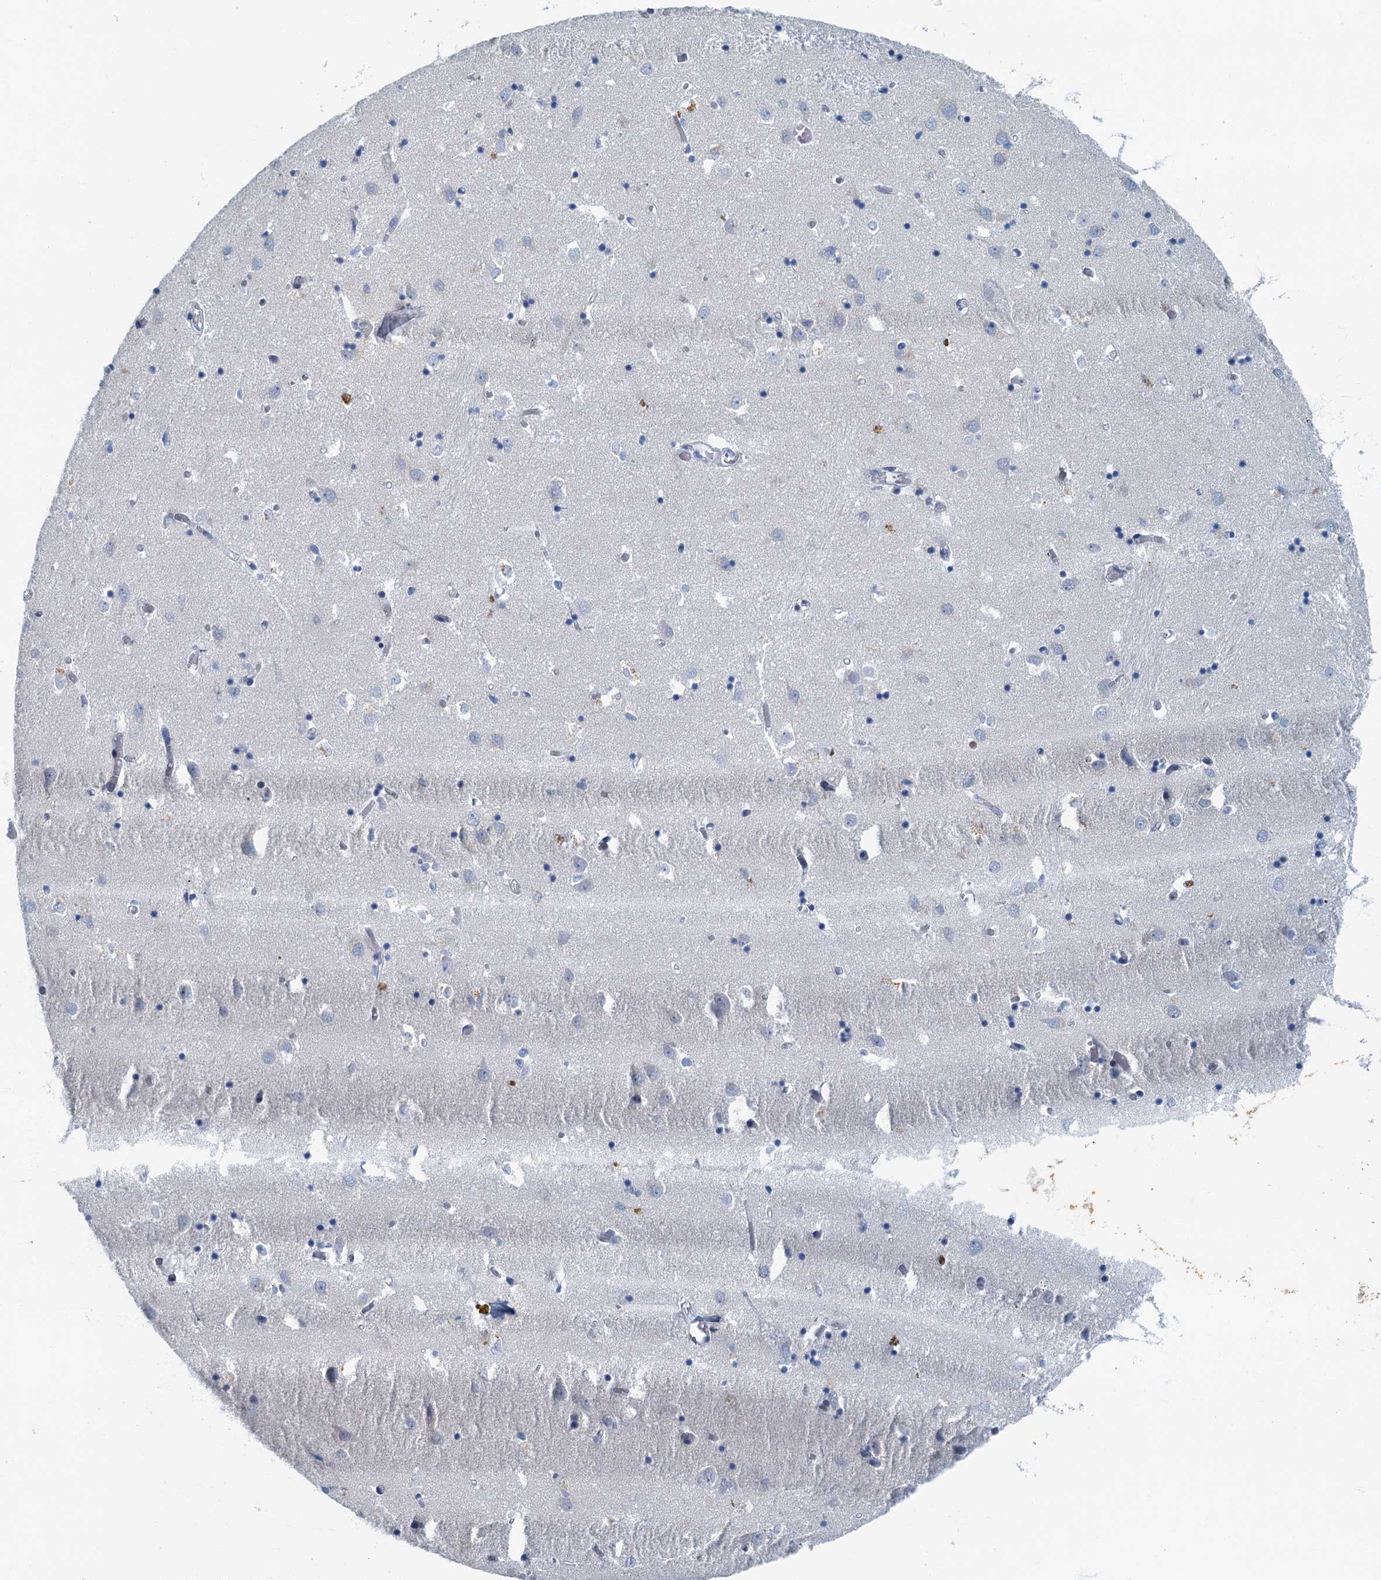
{"staining": {"intensity": "negative", "quantity": "none", "location": "none"}, "tissue": "caudate", "cell_type": "Glial cells", "image_type": "normal", "snomed": [{"axis": "morphology", "description": "Normal tissue, NOS"}, {"axis": "topography", "description": "Lateral ventricle wall"}], "caption": "Immunohistochemical staining of normal caudate exhibits no significant expression in glial cells.", "gene": "ANKDD1A", "patient": {"sex": "male", "age": 70}}